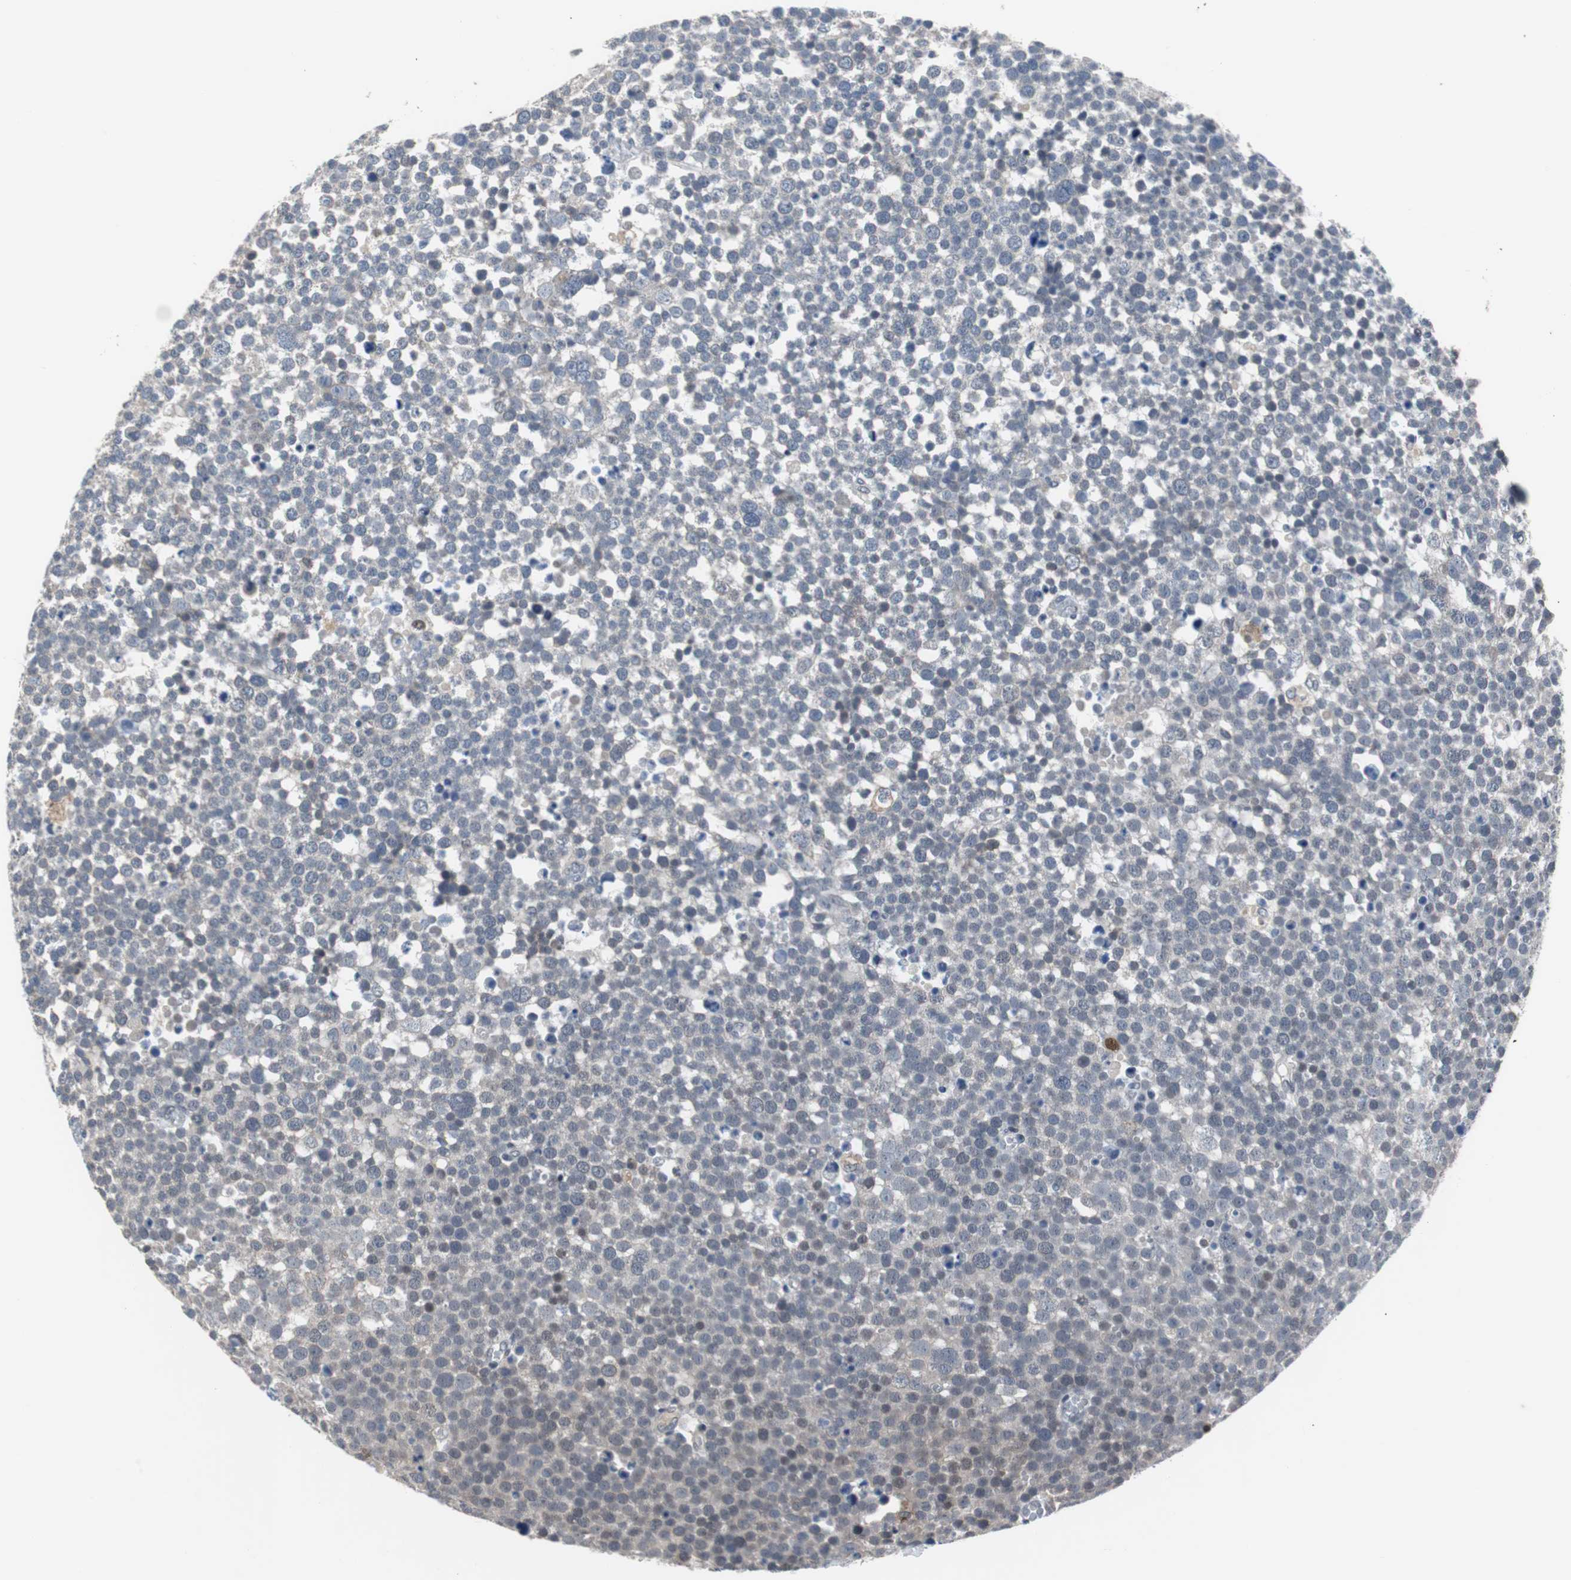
{"staining": {"intensity": "weak", "quantity": "<25%", "location": "nuclear"}, "tissue": "testis cancer", "cell_type": "Tumor cells", "image_type": "cancer", "snomed": [{"axis": "morphology", "description": "Seminoma, NOS"}, {"axis": "topography", "description": "Testis"}], "caption": "High magnification brightfield microscopy of seminoma (testis) stained with DAB (brown) and counterstained with hematoxylin (blue): tumor cells show no significant expression. Brightfield microscopy of immunohistochemistry (IHC) stained with DAB (3,3'-diaminobenzidine) (brown) and hematoxylin (blue), captured at high magnification.", "gene": "TP63", "patient": {"sex": "male", "age": 71}}